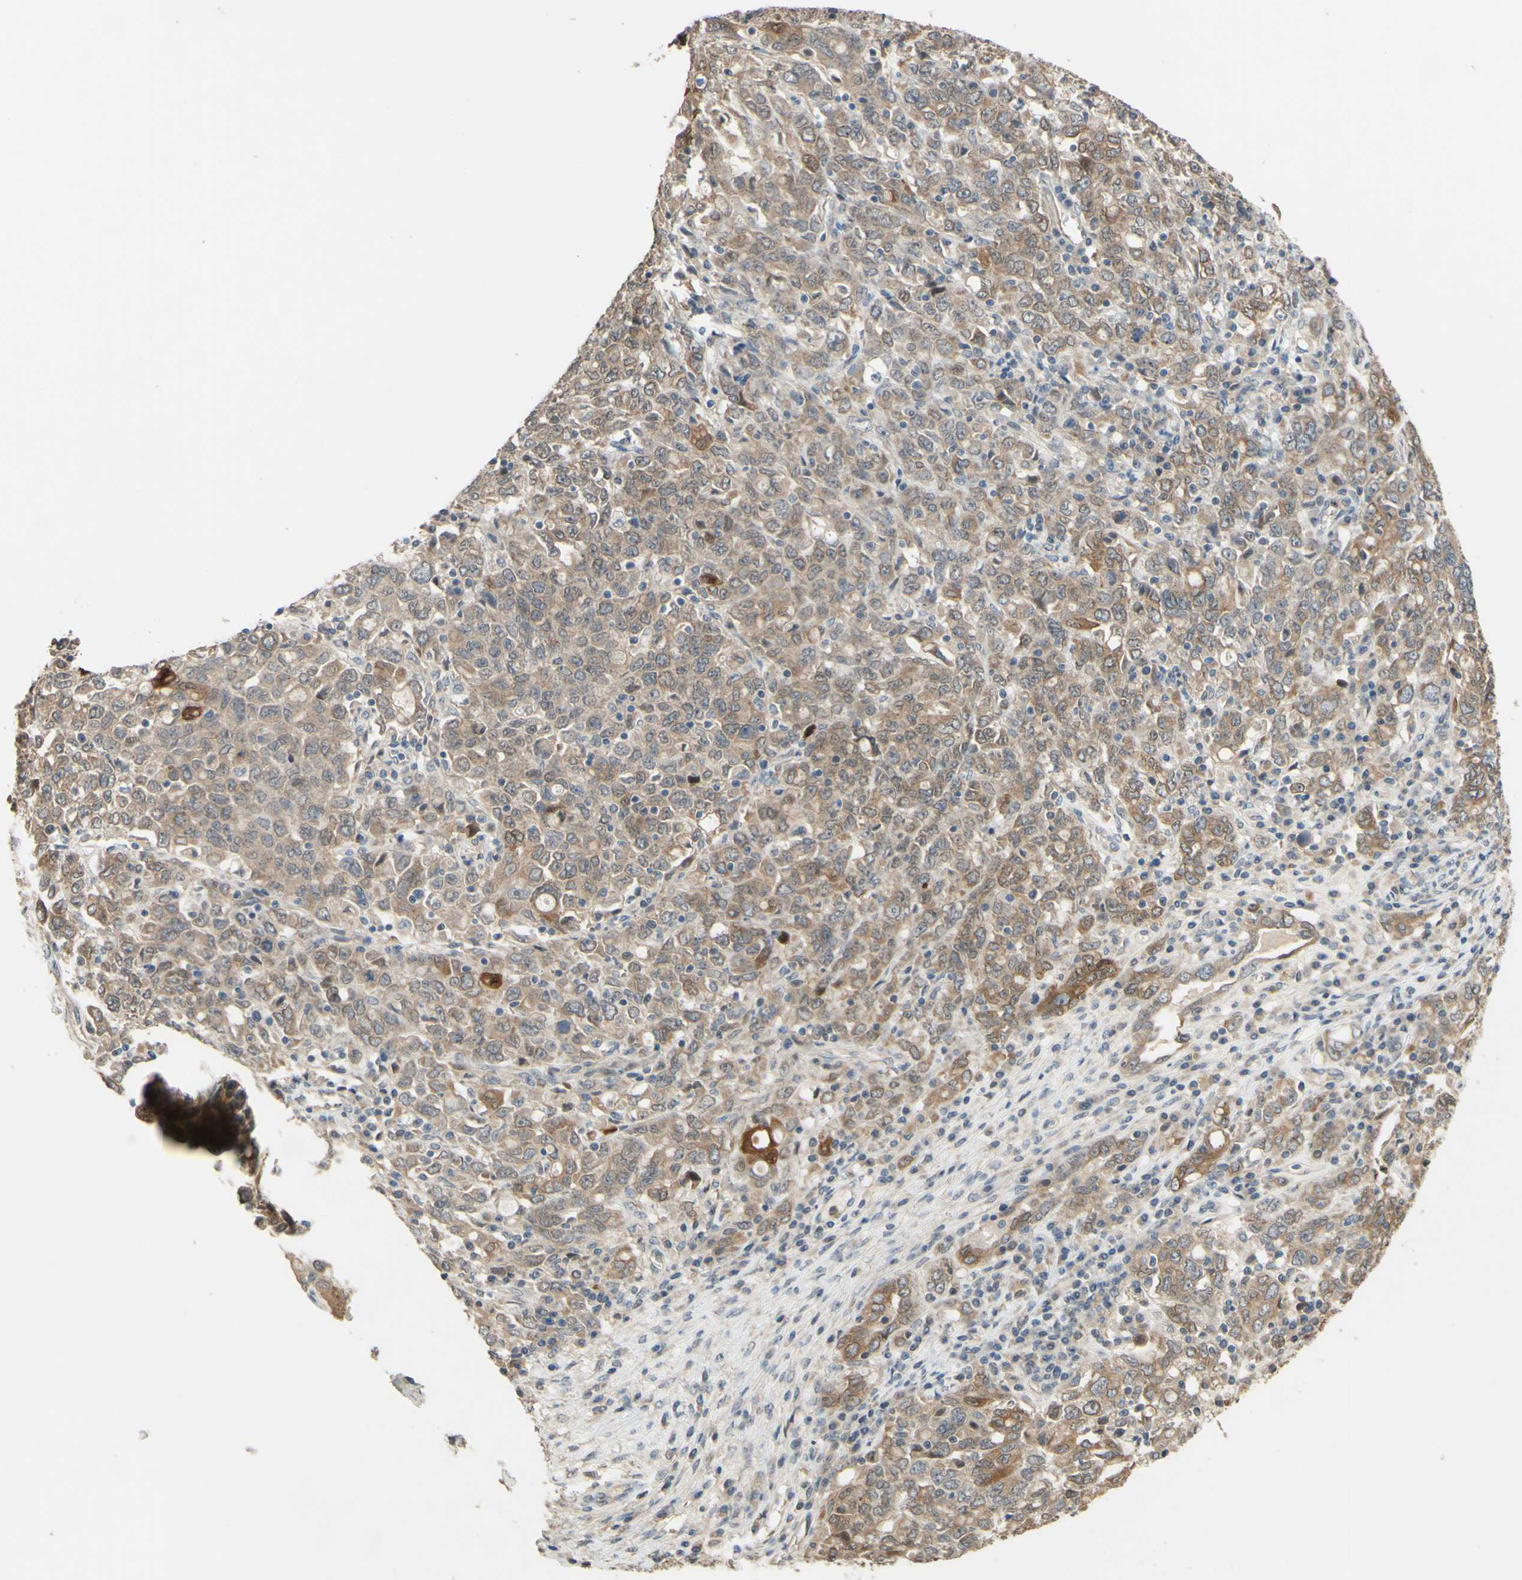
{"staining": {"intensity": "moderate", "quantity": ">75%", "location": "cytoplasmic/membranous"}, "tissue": "ovarian cancer", "cell_type": "Tumor cells", "image_type": "cancer", "snomed": [{"axis": "morphology", "description": "Carcinoma, endometroid"}, {"axis": "topography", "description": "Ovary"}], "caption": "Approximately >75% of tumor cells in endometroid carcinoma (ovarian) reveal moderate cytoplasmic/membranous protein positivity as visualized by brown immunohistochemical staining.", "gene": "SMIM19", "patient": {"sex": "female", "age": 62}}